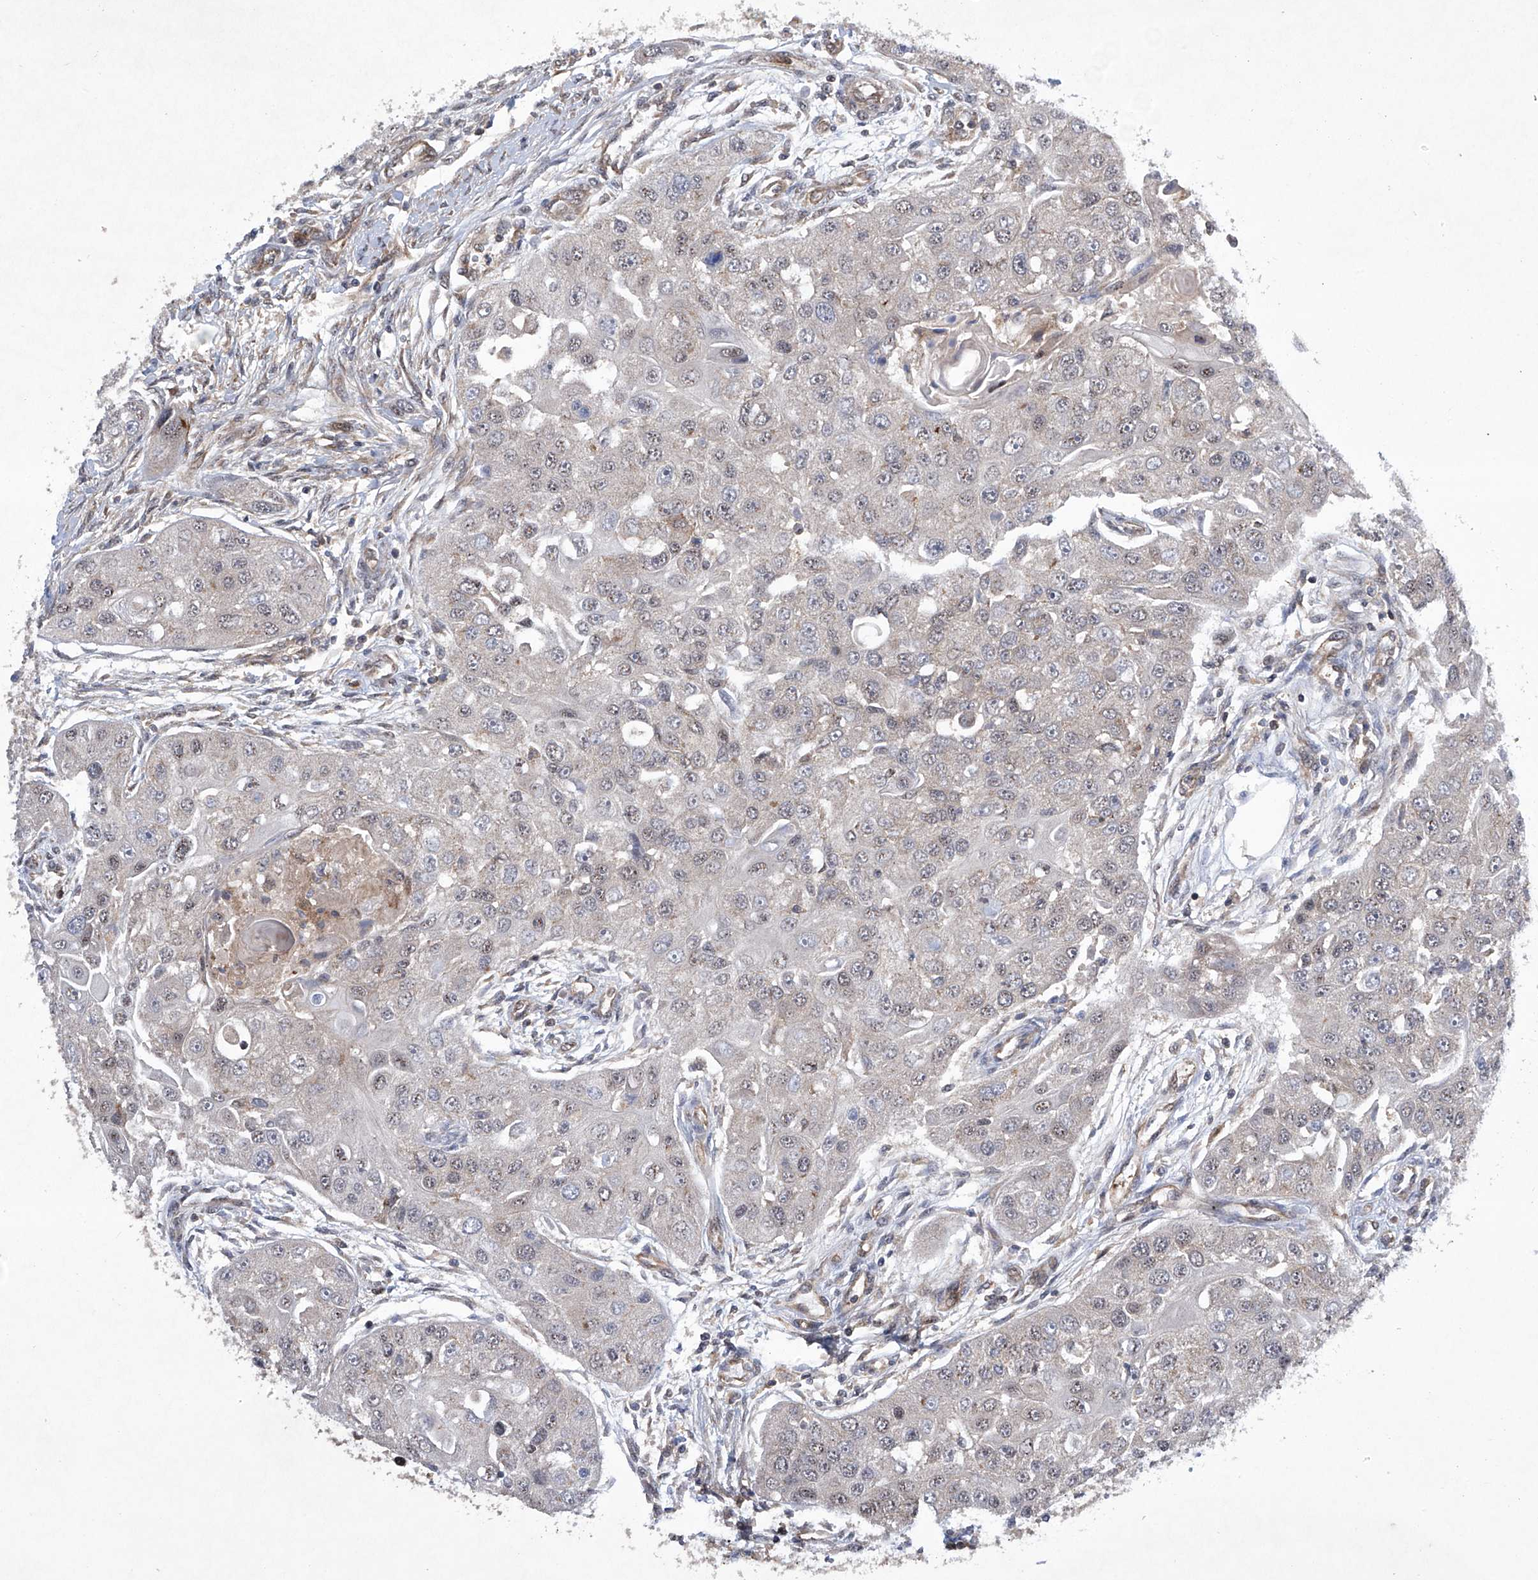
{"staining": {"intensity": "weak", "quantity": "25%-75%", "location": "nuclear"}, "tissue": "head and neck cancer", "cell_type": "Tumor cells", "image_type": "cancer", "snomed": [{"axis": "morphology", "description": "Normal tissue, NOS"}, {"axis": "morphology", "description": "Squamous cell carcinoma, NOS"}, {"axis": "topography", "description": "Skeletal muscle"}, {"axis": "topography", "description": "Head-Neck"}], "caption": "This is an image of immunohistochemistry staining of head and neck cancer, which shows weak expression in the nuclear of tumor cells.", "gene": "CISH", "patient": {"sex": "male", "age": 51}}